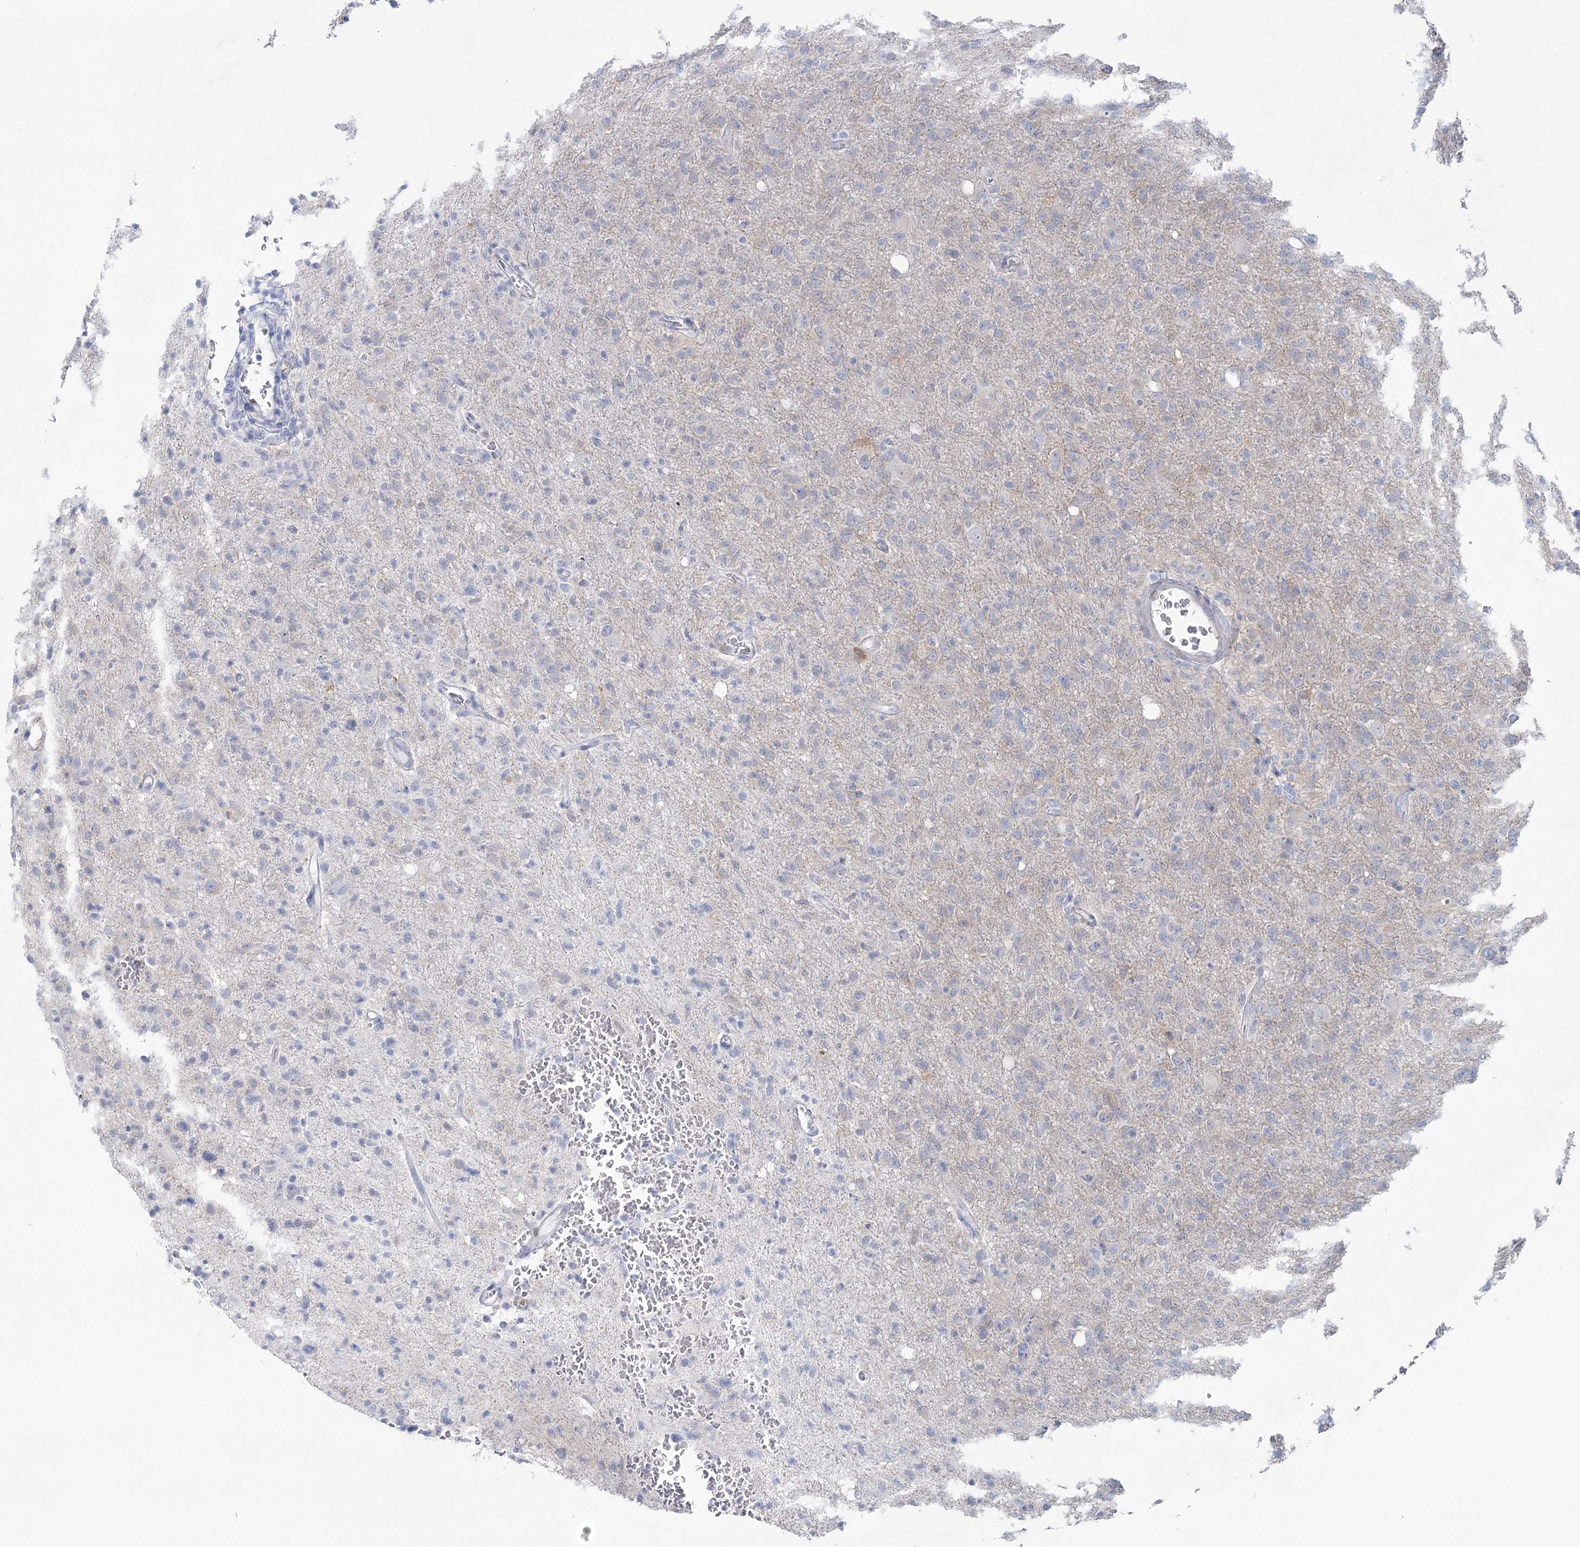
{"staining": {"intensity": "negative", "quantity": "none", "location": "none"}, "tissue": "glioma", "cell_type": "Tumor cells", "image_type": "cancer", "snomed": [{"axis": "morphology", "description": "Glioma, malignant, High grade"}, {"axis": "topography", "description": "Brain"}], "caption": "Protein analysis of glioma exhibits no significant expression in tumor cells.", "gene": "CCDC88A", "patient": {"sex": "female", "age": 57}}